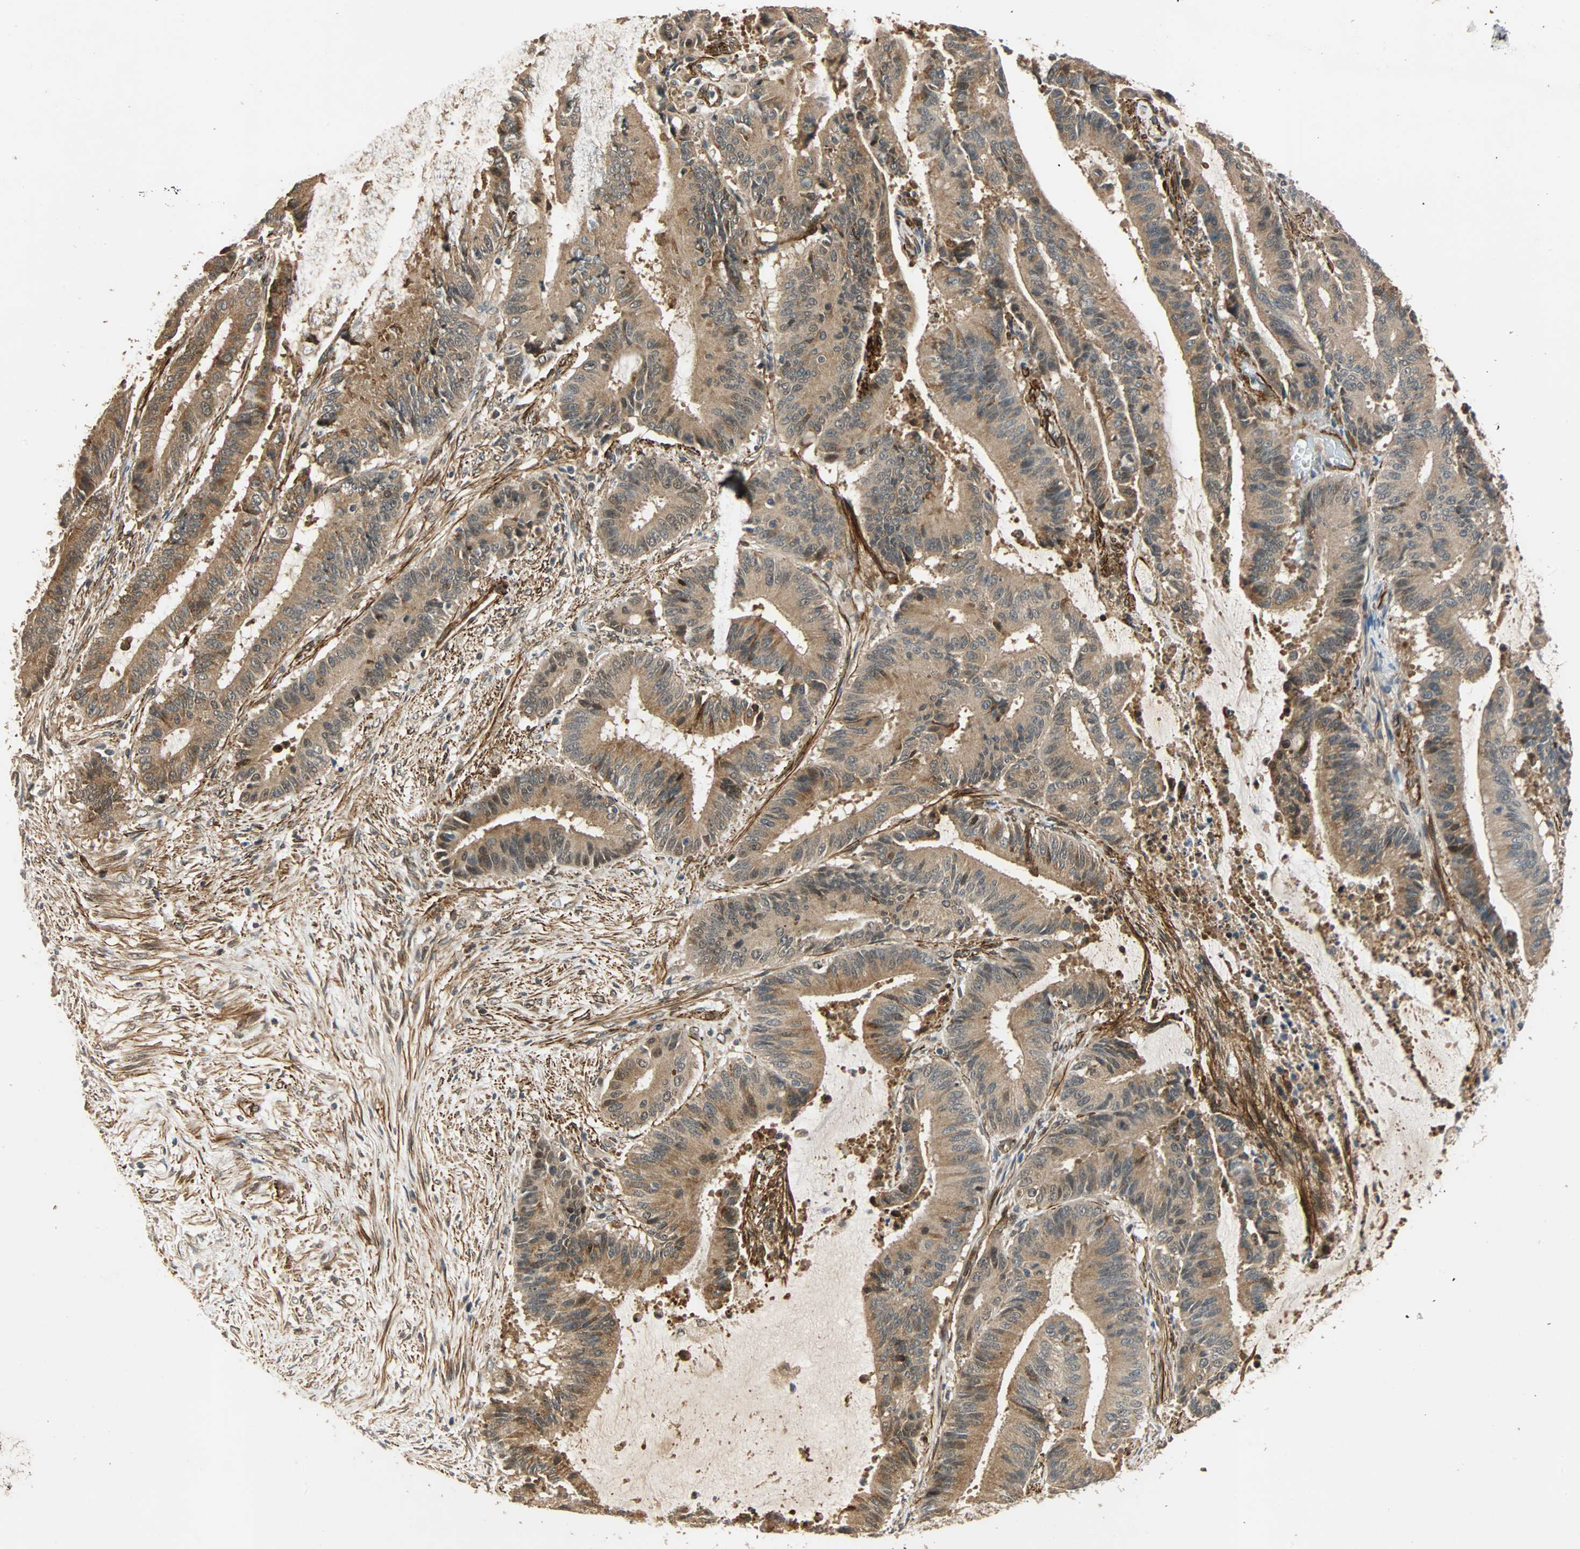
{"staining": {"intensity": "moderate", "quantity": ">75%", "location": "cytoplasmic/membranous,nuclear"}, "tissue": "liver cancer", "cell_type": "Tumor cells", "image_type": "cancer", "snomed": [{"axis": "morphology", "description": "Cholangiocarcinoma"}, {"axis": "topography", "description": "Liver"}], "caption": "Liver cancer tissue demonstrates moderate cytoplasmic/membranous and nuclear staining in about >75% of tumor cells, visualized by immunohistochemistry.", "gene": "QSER1", "patient": {"sex": "female", "age": 73}}